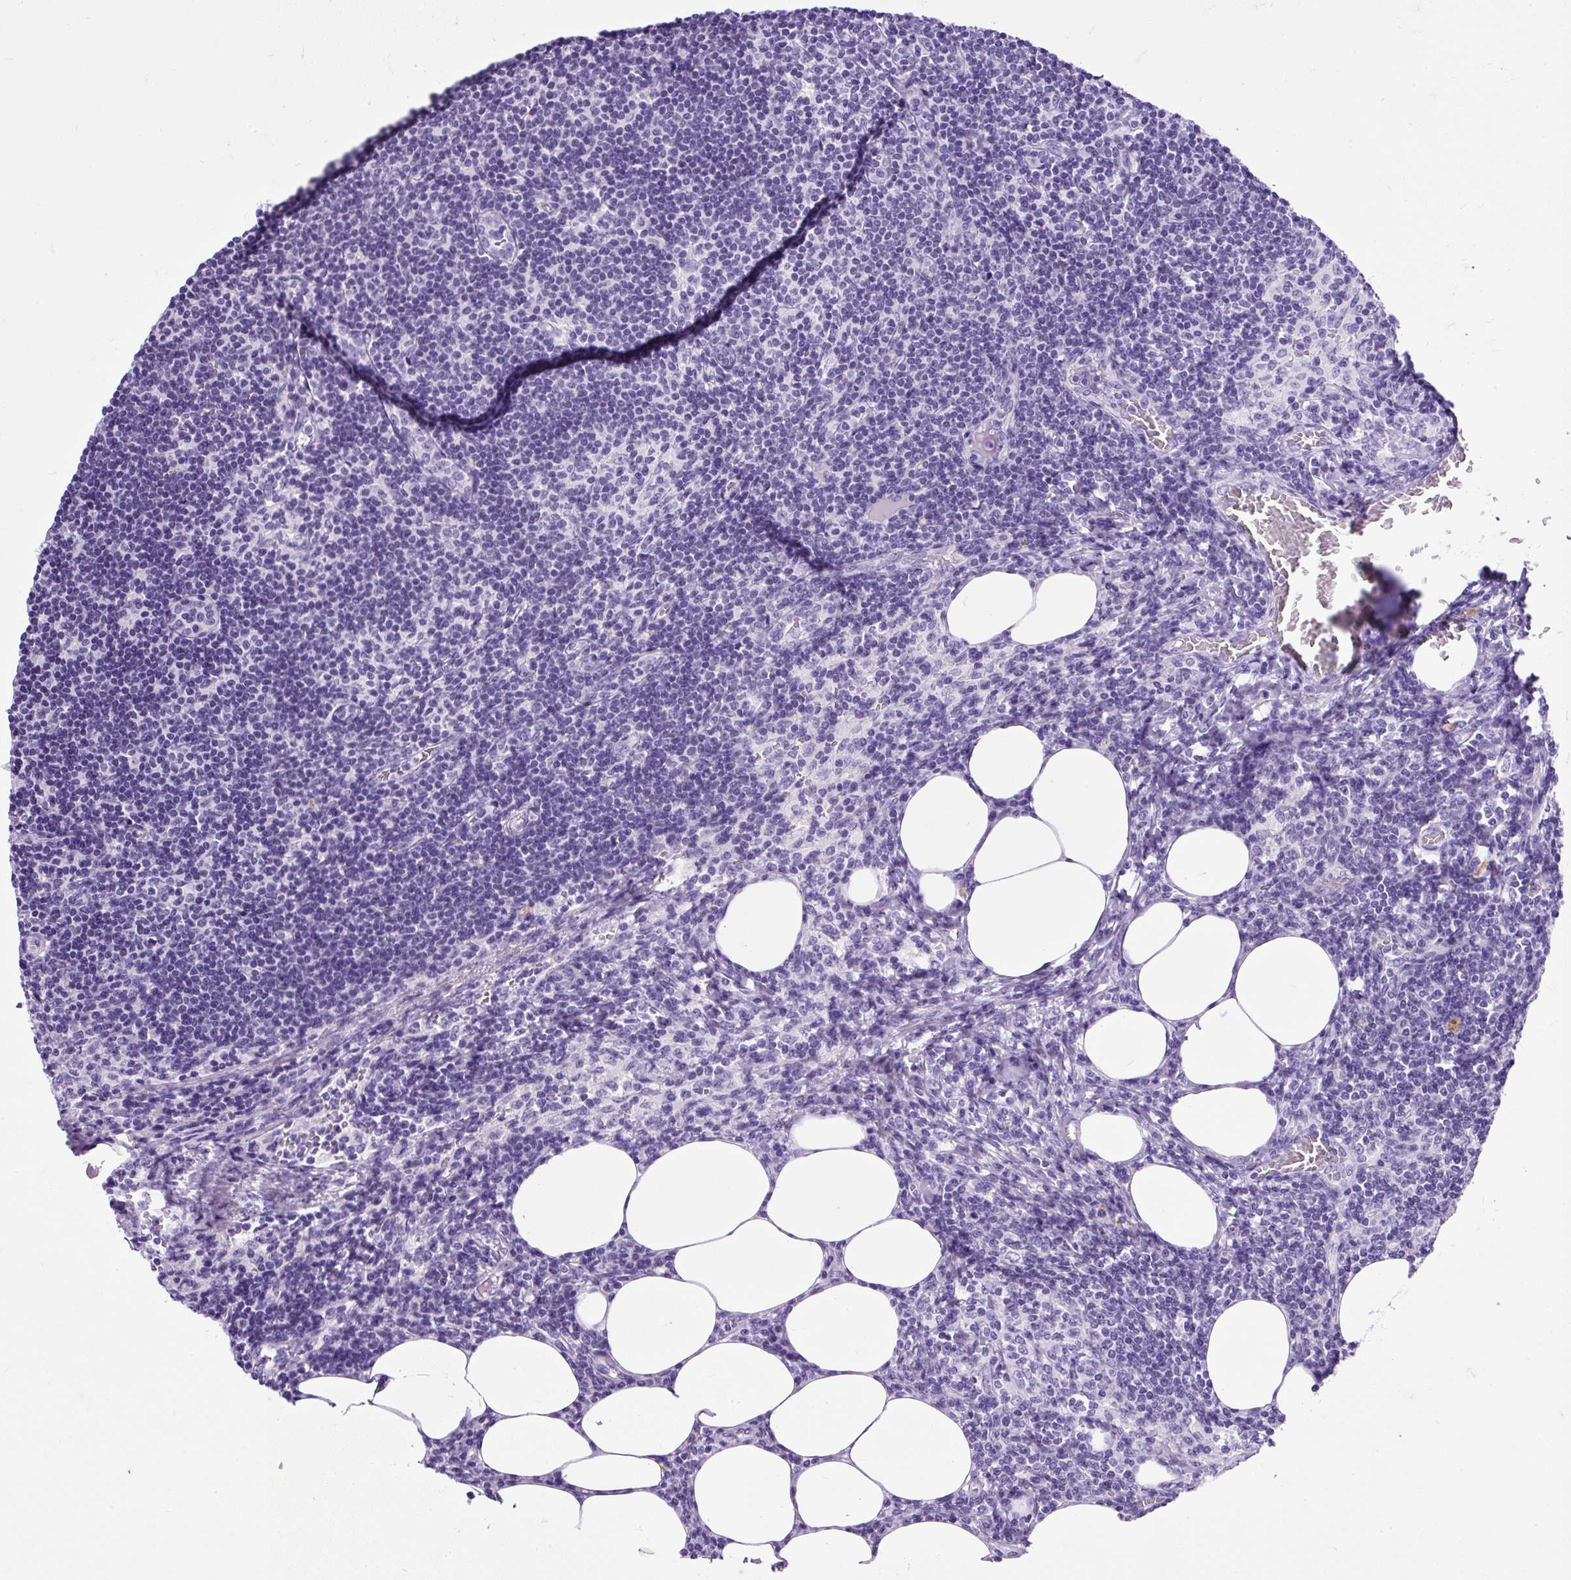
{"staining": {"intensity": "negative", "quantity": "none", "location": "none"}, "tissue": "lymph node", "cell_type": "Germinal center cells", "image_type": "normal", "snomed": [{"axis": "morphology", "description": "Normal tissue, NOS"}, {"axis": "topography", "description": "Lymph node"}], "caption": "DAB immunohistochemical staining of benign lymph node demonstrates no significant expression in germinal center cells.", "gene": "PDIA2", "patient": {"sex": "female", "age": 59}}